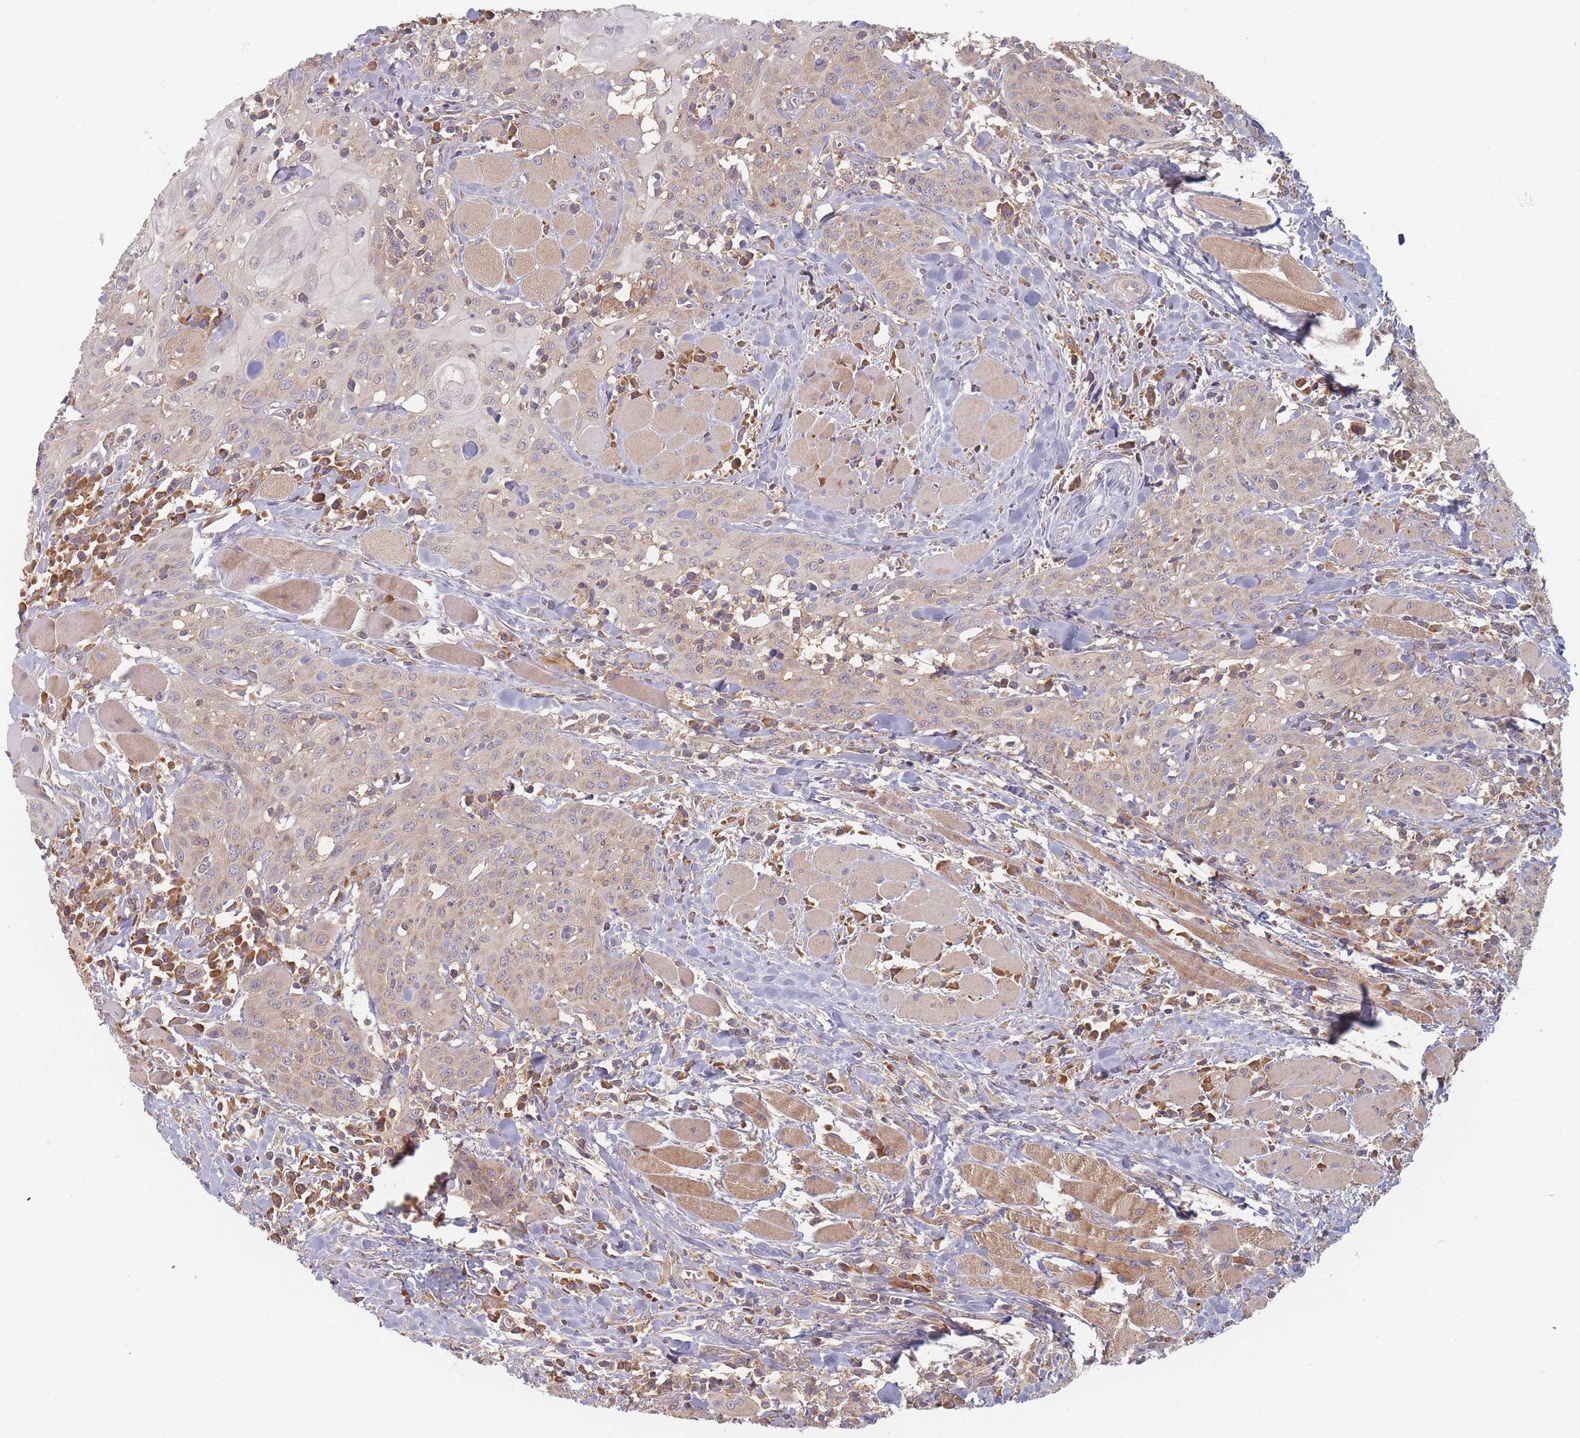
{"staining": {"intensity": "weak", "quantity": "25%-75%", "location": "cytoplasmic/membranous"}, "tissue": "head and neck cancer", "cell_type": "Tumor cells", "image_type": "cancer", "snomed": [{"axis": "morphology", "description": "Squamous cell carcinoma, NOS"}, {"axis": "topography", "description": "Oral tissue"}, {"axis": "topography", "description": "Head-Neck"}], "caption": "Immunohistochemical staining of human head and neck cancer (squamous cell carcinoma) shows low levels of weak cytoplasmic/membranous protein staining in approximately 25%-75% of tumor cells.", "gene": "SLC35F3", "patient": {"sex": "female", "age": 70}}